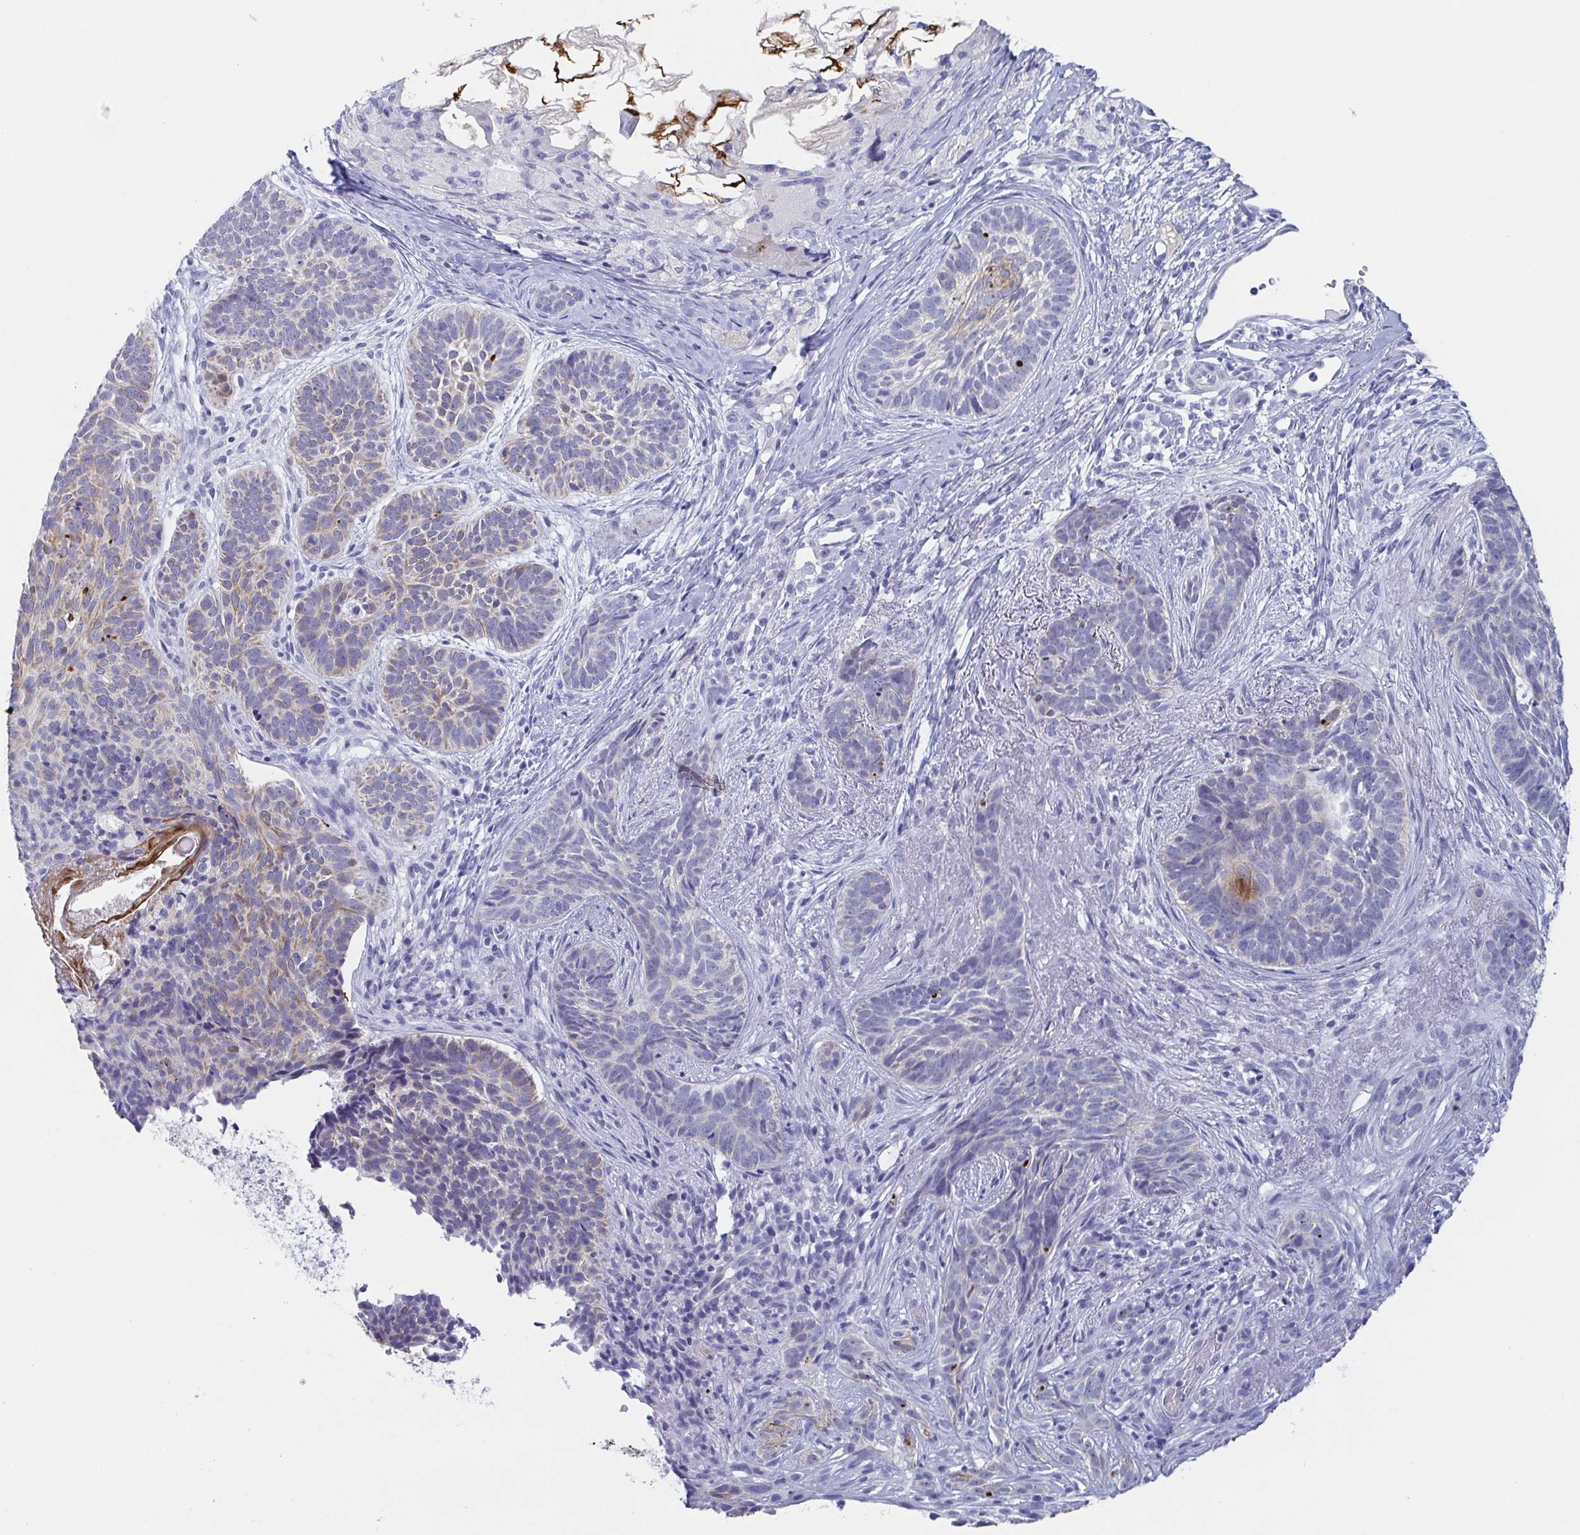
{"staining": {"intensity": "weak", "quantity": "<25%", "location": "cytoplasmic/membranous"}, "tissue": "skin cancer", "cell_type": "Tumor cells", "image_type": "cancer", "snomed": [{"axis": "morphology", "description": "Basal cell carcinoma"}, {"axis": "topography", "description": "Skin"}], "caption": "This is a photomicrograph of immunohistochemistry staining of skin basal cell carcinoma, which shows no positivity in tumor cells. (Stains: DAB immunohistochemistry (IHC) with hematoxylin counter stain, Microscopy: brightfield microscopy at high magnification).", "gene": "RHOV", "patient": {"sex": "female", "age": 74}}